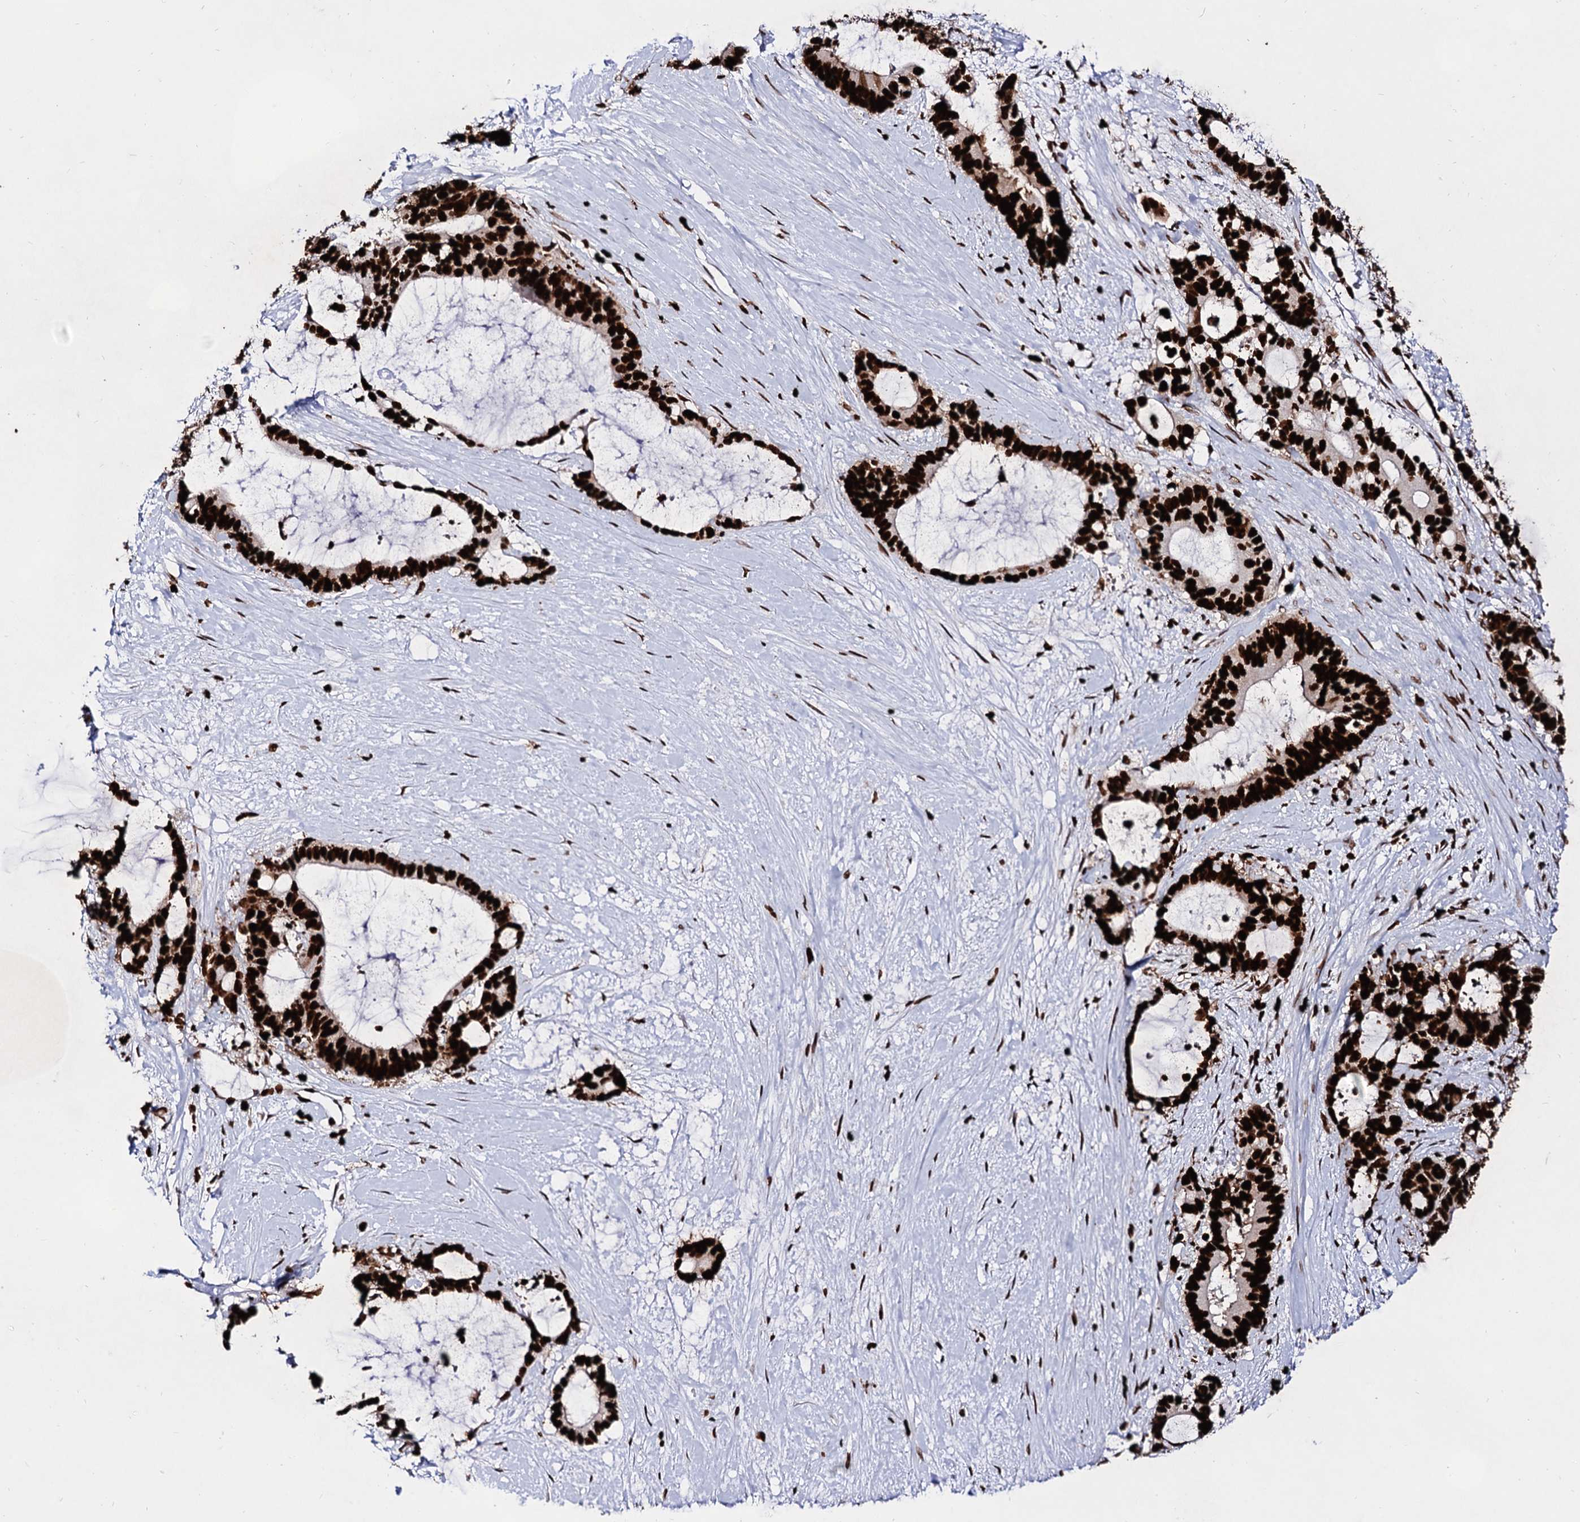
{"staining": {"intensity": "strong", "quantity": ">75%", "location": "nuclear"}, "tissue": "liver cancer", "cell_type": "Tumor cells", "image_type": "cancer", "snomed": [{"axis": "morphology", "description": "Normal tissue, NOS"}, {"axis": "morphology", "description": "Cholangiocarcinoma"}, {"axis": "topography", "description": "Liver"}, {"axis": "topography", "description": "Peripheral nerve tissue"}], "caption": "Liver cancer (cholangiocarcinoma) was stained to show a protein in brown. There is high levels of strong nuclear expression in about >75% of tumor cells.", "gene": "HMGB2", "patient": {"sex": "female", "age": 73}}